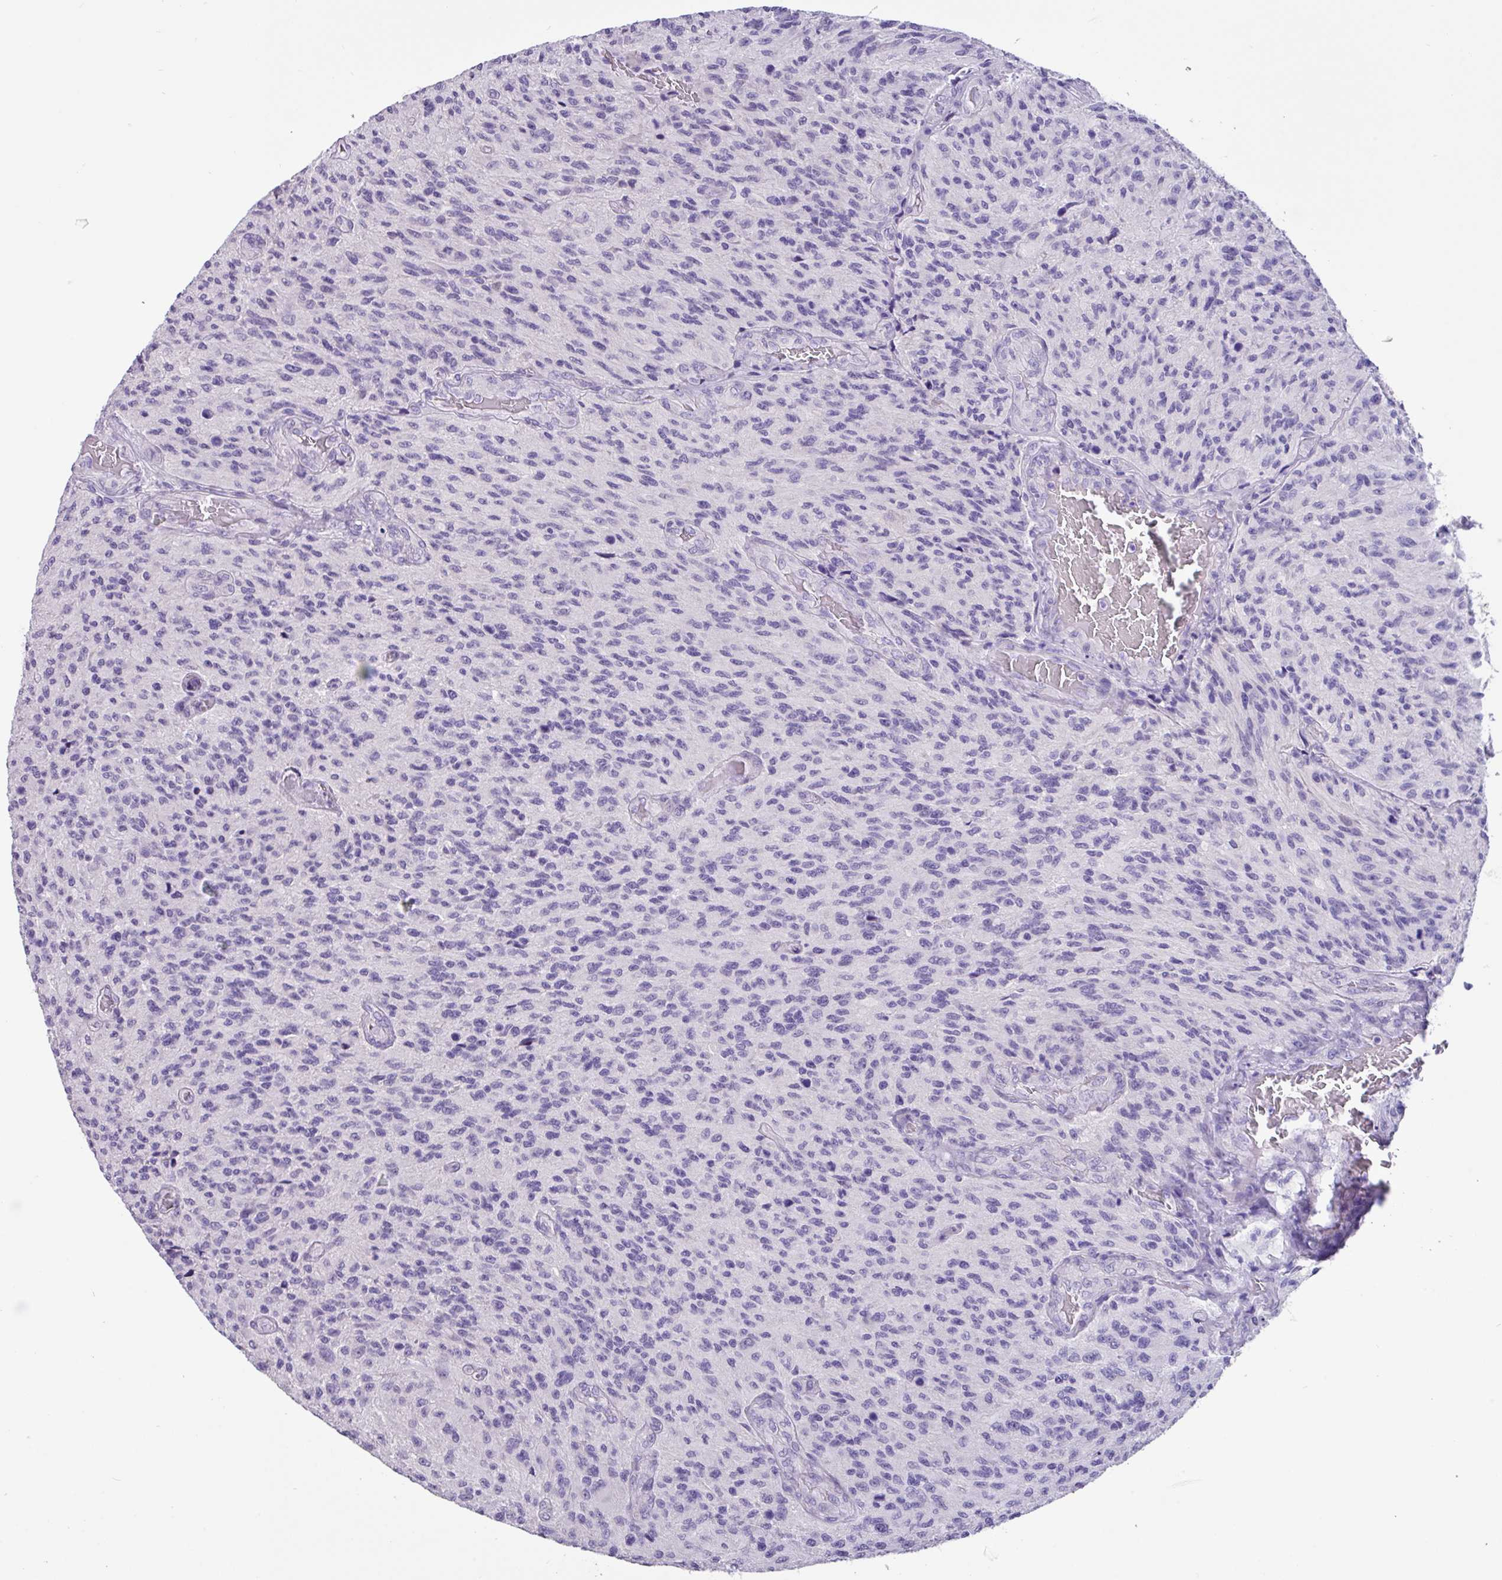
{"staining": {"intensity": "negative", "quantity": "none", "location": "none"}, "tissue": "glioma", "cell_type": "Tumor cells", "image_type": "cancer", "snomed": [{"axis": "morphology", "description": "Normal tissue, NOS"}, {"axis": "morphology", "description": "Glioma, malignant, High grade"}, {"axis": "topography", "description": "Cerebral cortex"}], "caption": "Malignant high-grade glioma stained for a protein using immunohistochemistry shows no staining tumor cells.", "gene": "EPCAM", "patient": {"sex": "male", "age": 56}}